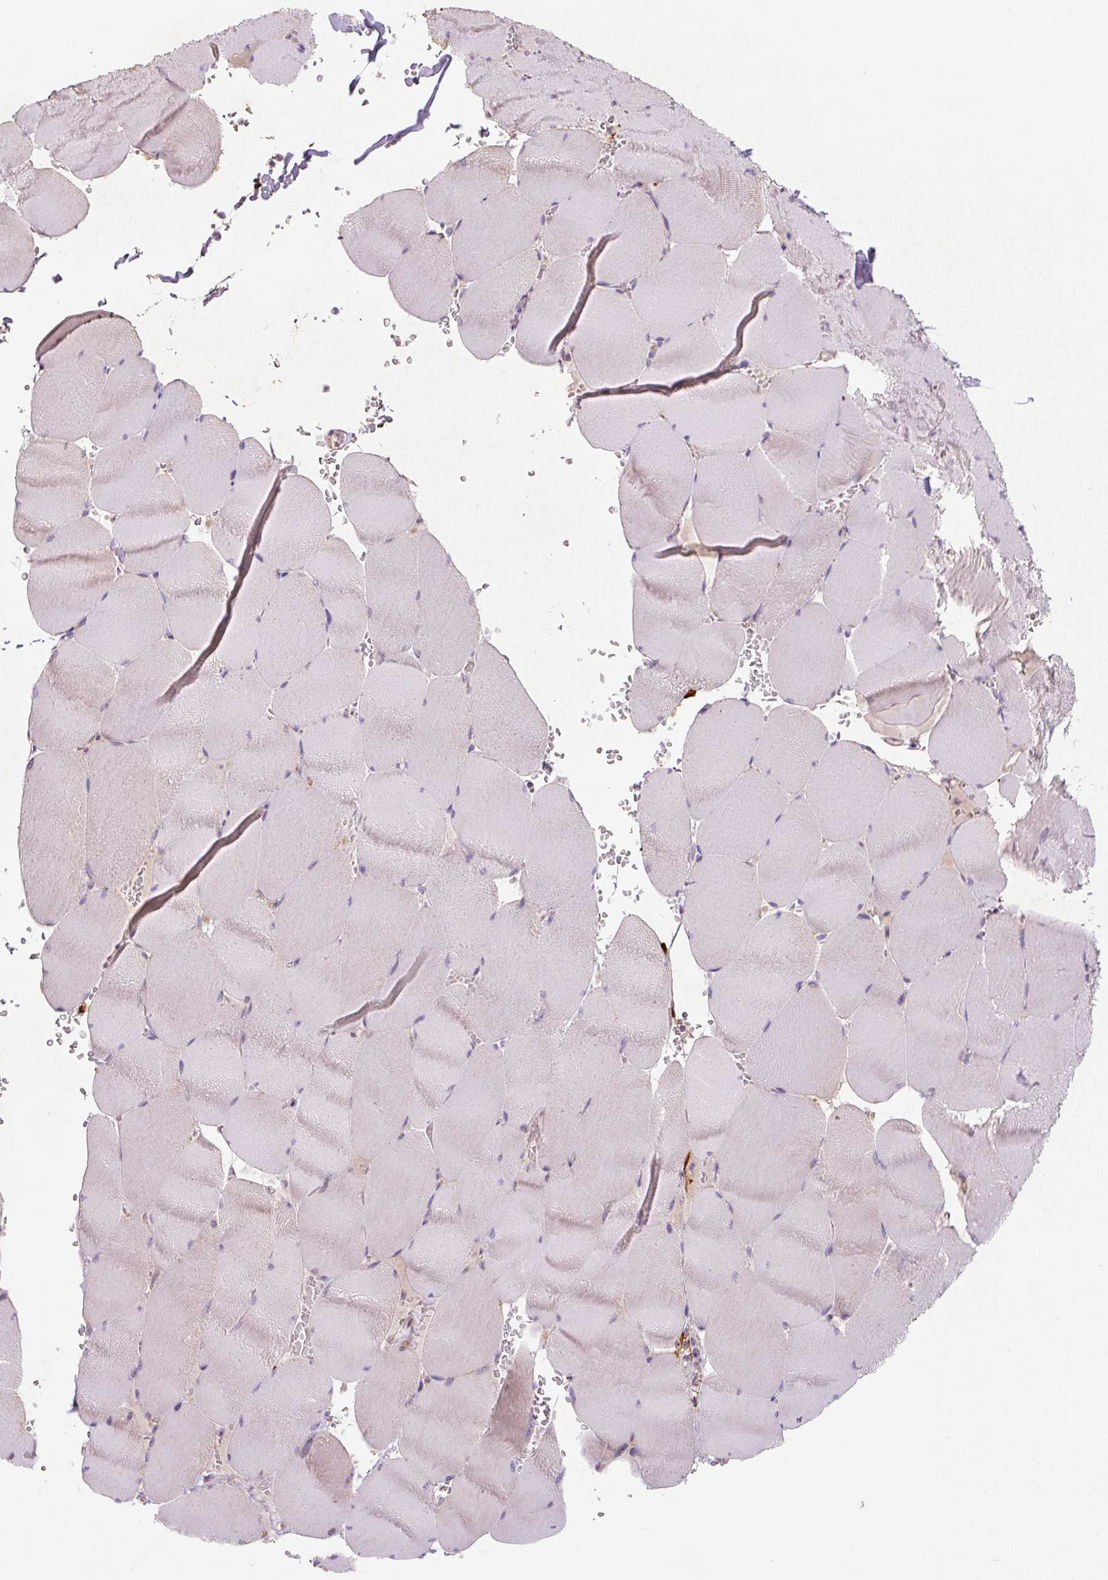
{"staining": {"intensity": "negative", "quantity": "none", "location": "none"}, "tissue": "skeletal muscle", "cell_type": "Myocytes", "image_type": "normal", "snomed": [{"axis": "morphology", "description": "Normal tissue, NOS"}, {"axis": "topography", "description": "Skeletal muscle"}, {"axis": "topography", "description": "Head-Neck"}], "caption": "This is a photomicrograph of IHC staining of unremarkable skeletal muscle, which shows no expression in myocytes.", "gene": "CCNI2", "patient": {"sex": "male", "age": 66}}